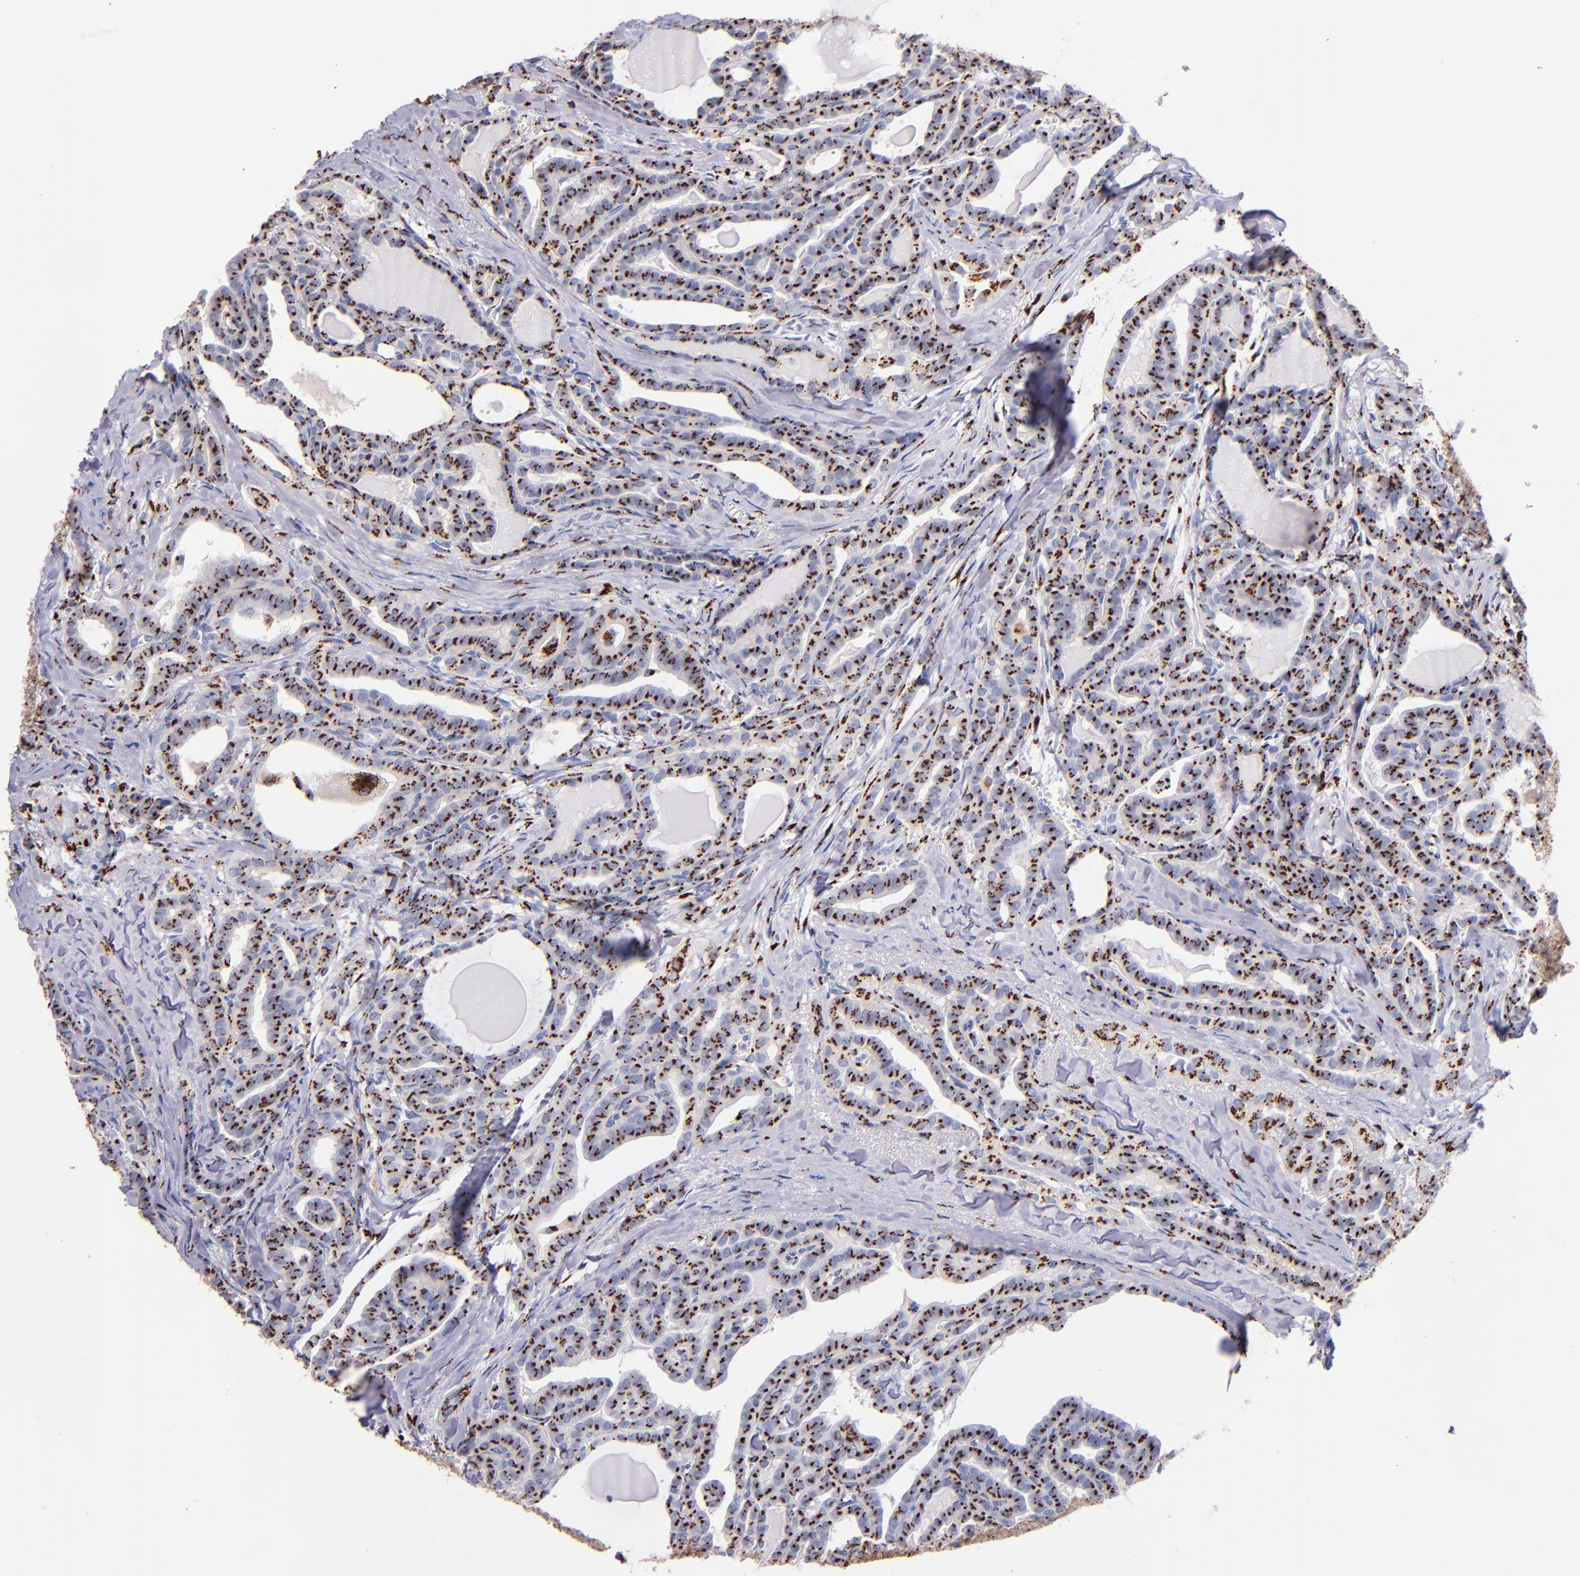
{"staining": {"intensity": "strong", "quantity": ">75%", "location": "cytoplasmic/membranous"}, "tissue": "thyroid cancer", "cell_type": "Tumor cells", "image_type": "cancer", "snomed": [{"axis": "morphology", "description": "Carcinoma, NOS"}, {"axis": "topography", "description": "Thyroid gland"}], "caption": "High-power microscopy captured an immunohistochemistry (IHC) histopathology image of carcinoma (thyroid), revealing strong cytoplasmic/membranous expression in about >75% of tumor cells.", "gene": "GOLIM4", "patient": {"sex": "female", "age": 91}}